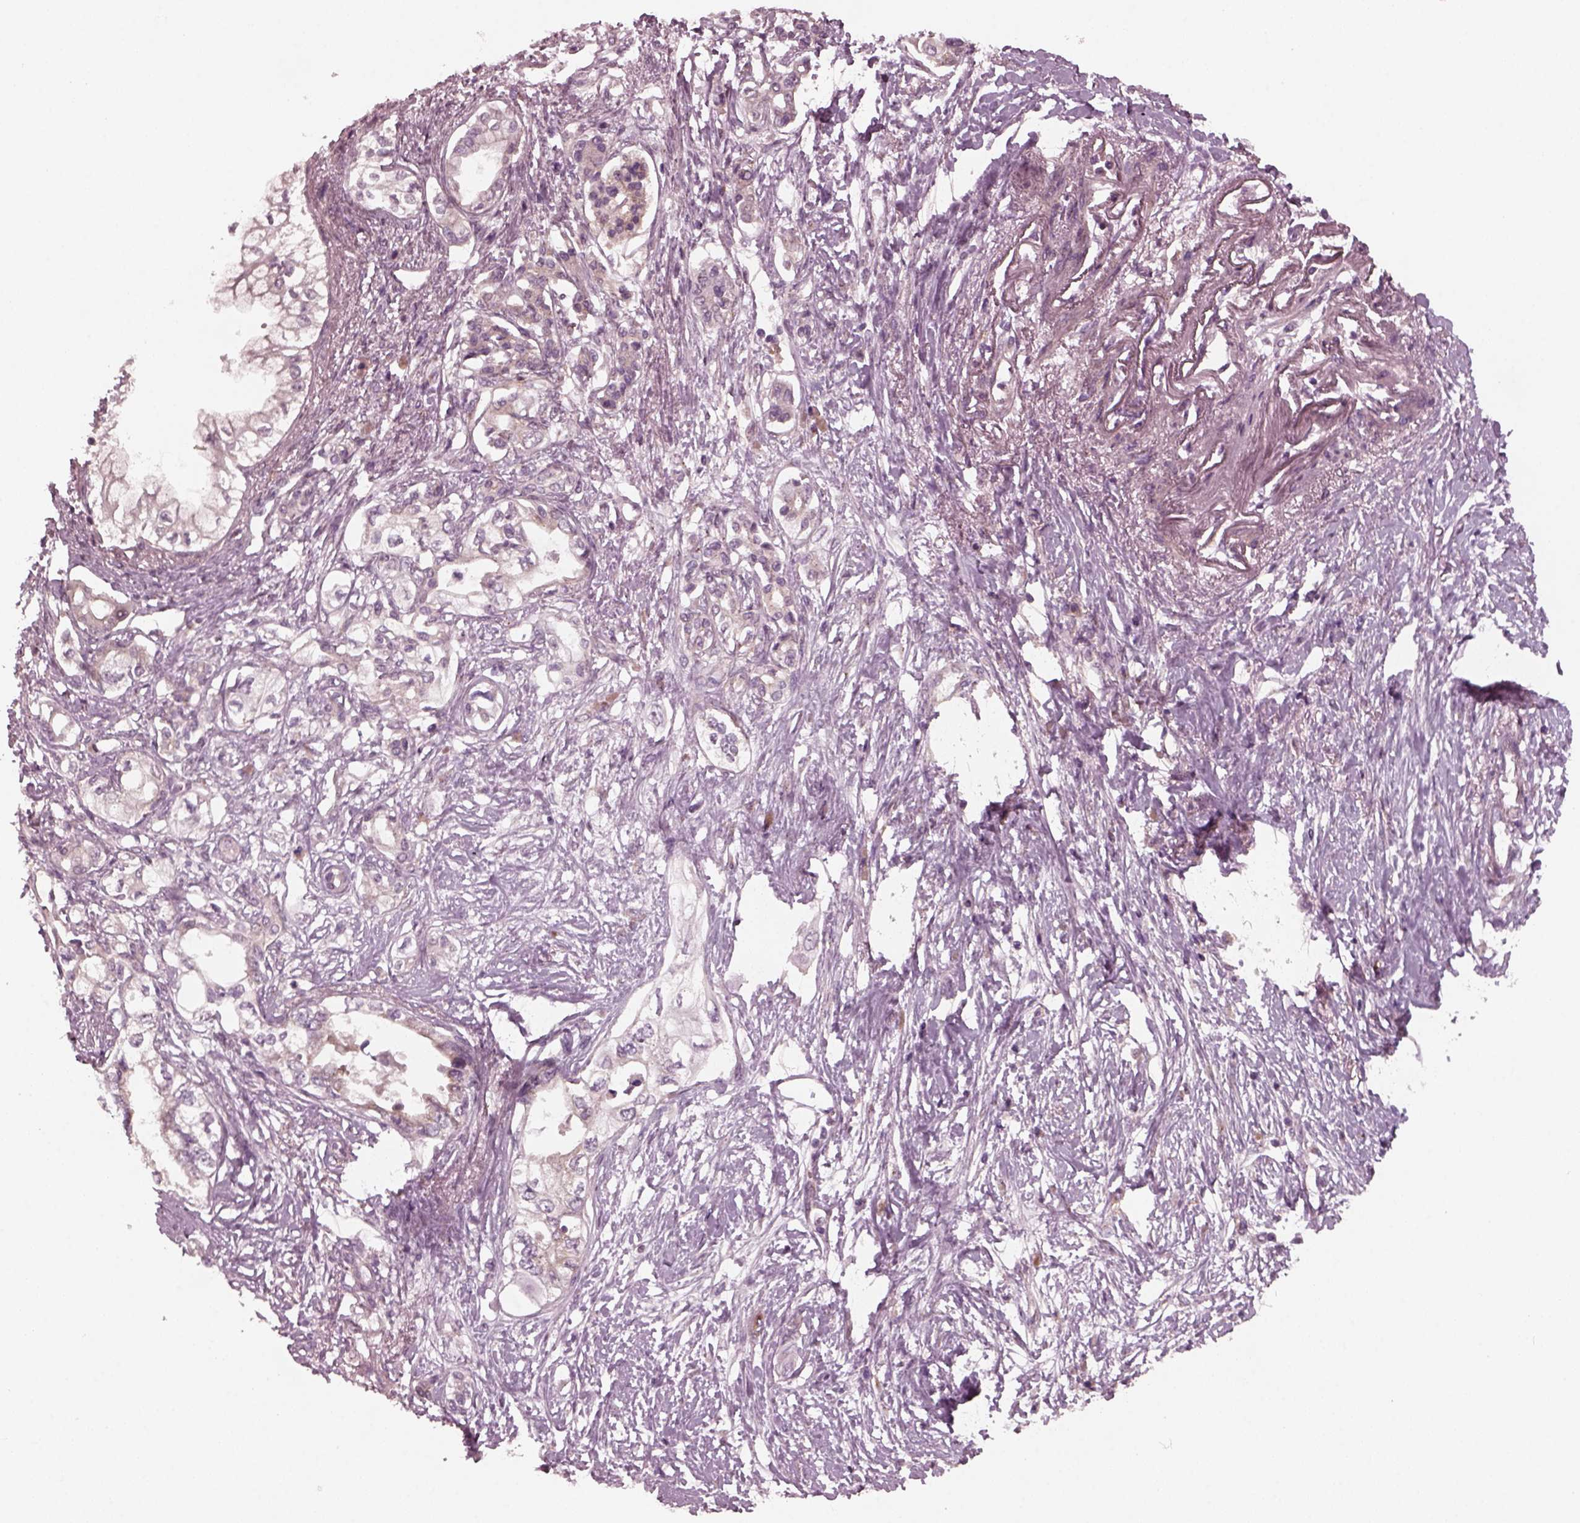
{"staining": {"intensity": "negative", "quantity": "none", "location": "none"}, "tissue": "pancreatic cancer", "cell_type": "Tumor cells", "image_type": "cancer", "snomed": [{"axis": "morphology", "description": "Adenocarcinoma, NOS"}, {"axis": "topography", "description": "Pancreas"}], "caption": "An image of pancreatic cancer (adenocarcinoma) stained for a protein reveals no brown staining in tumor cells. (DAB IHC, high magnification).", "gene": "TUBG1", "patient": {"sex": "female", "age": 63}}